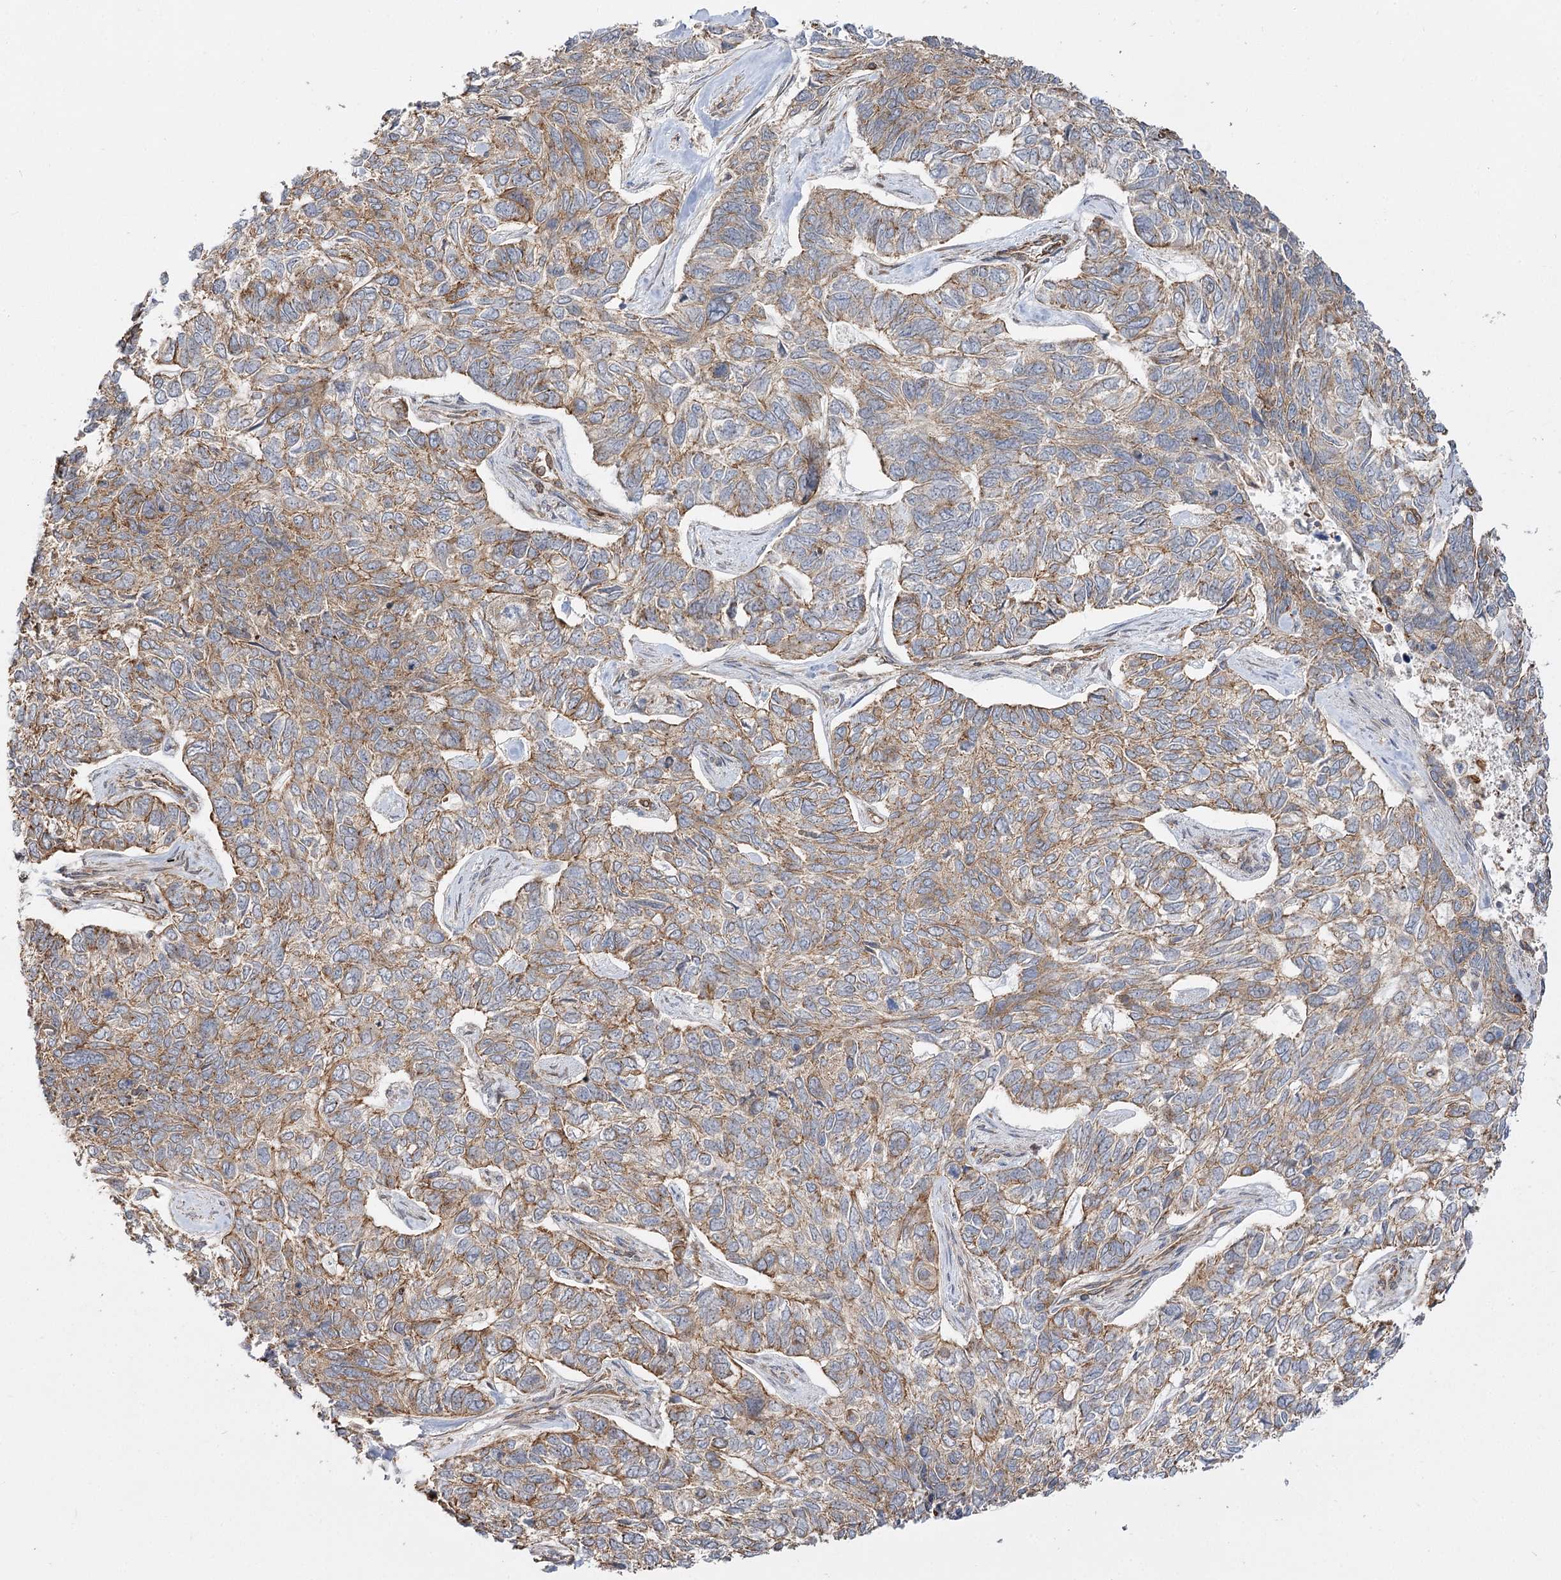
{"staining": {"intensity": "moderate", "quantity": "25%-75%", "location": "cytoplasmic/membranous"}, "tissue": "skin cancer", "cell_type": "Tumor cells", "image_type": "cancer", "snomed": [{"axis": "morphology", "description": "Basal cell carcinoma"}, {"axis": "topography", "description": "Skin"}], "caption": "Moderate cytoplasmic/membranous expression is appreciated in approximately 25%-75% of tumor cells in basal cell carcinoma (skin).", "gene": "SH3BP5L", "patient": {"sex": "female", "age": 65}}